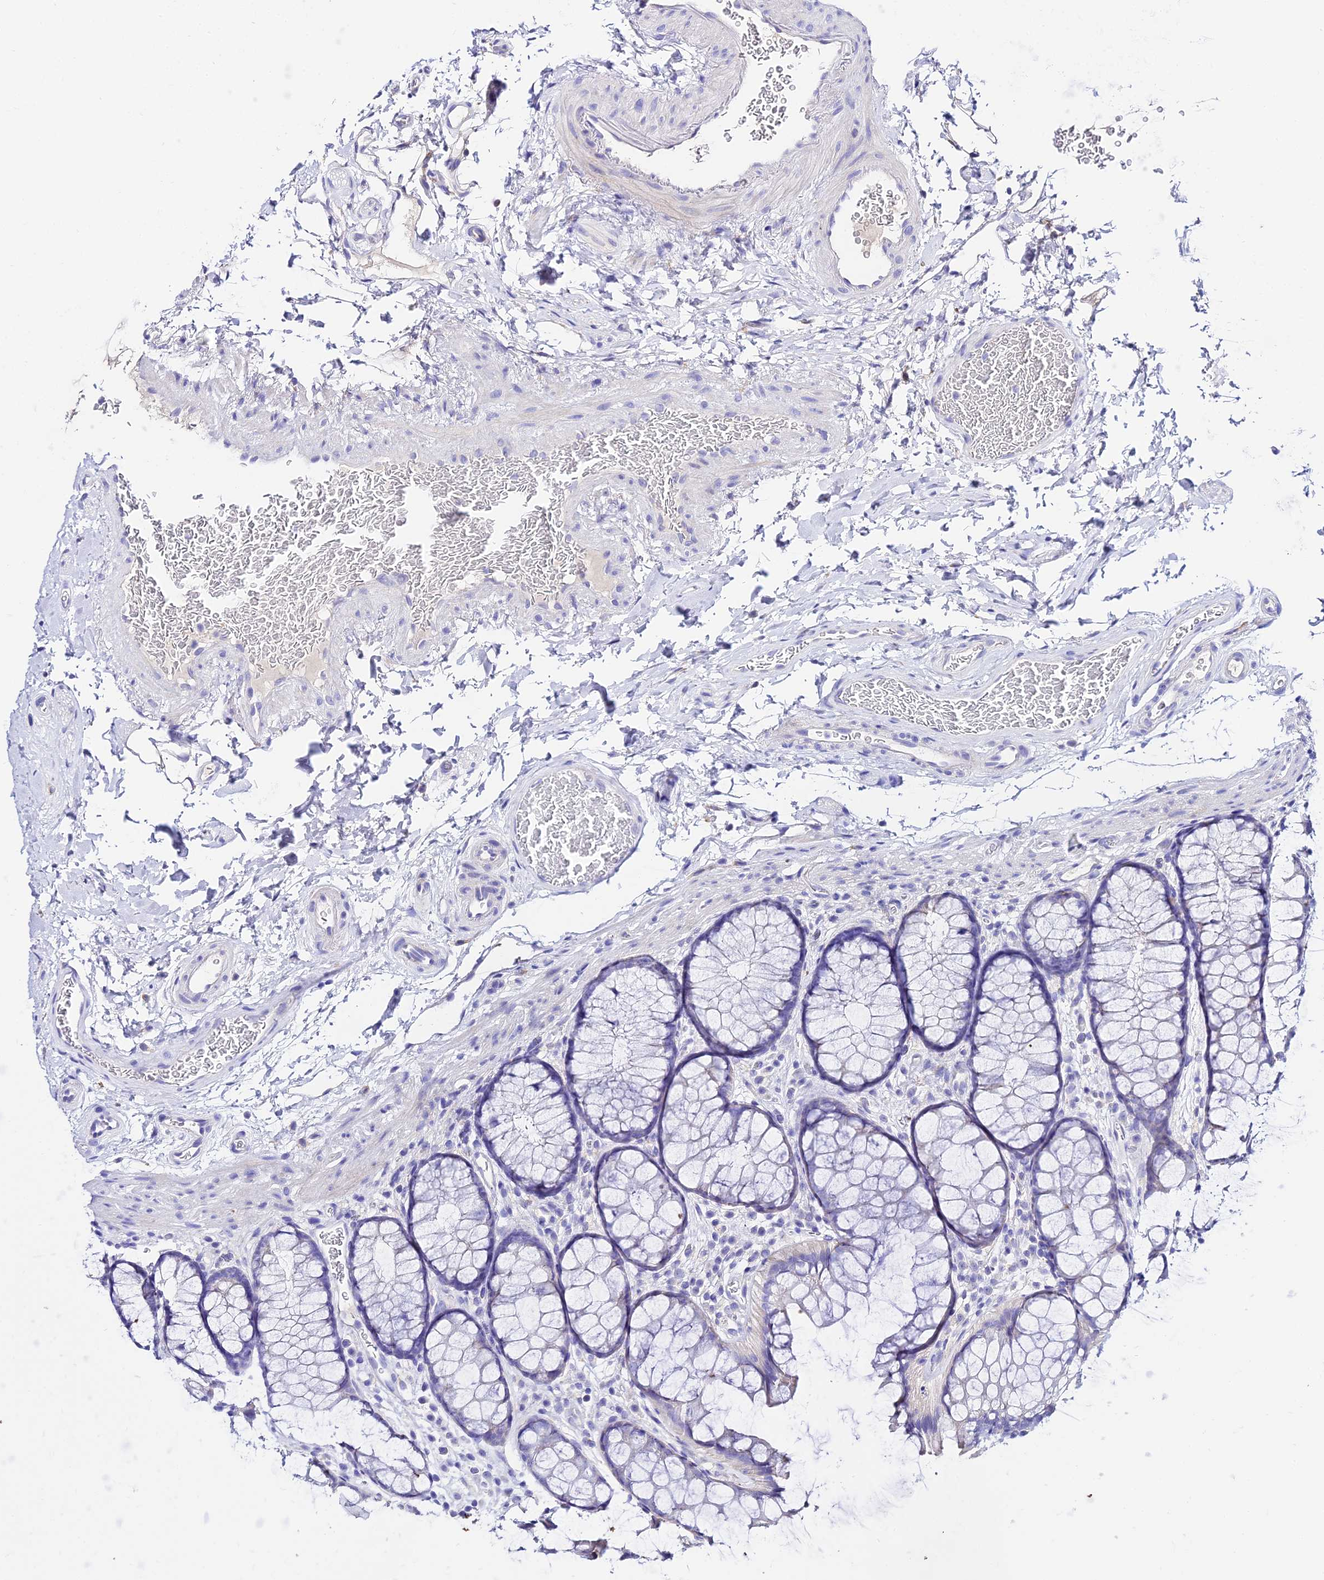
{"staining": {"intensity": "negative", "quantity": "none", "location": "none"}, "tissue": "colon", "cell_type": "Endothelial cells", "image_type": "normal", "snomed": [{"axis": "morphology", "description": "Normal tissue, NOS"}, {"axis": "topography", "description": "Colon"}], "caption": "High power microscopy micrograph of an IHC micrograph of unremarkable colon, revealing no significant staining in endothelial cells.", "gene": "TMEM117", "patient": {"sex": "female", "age": 82}}